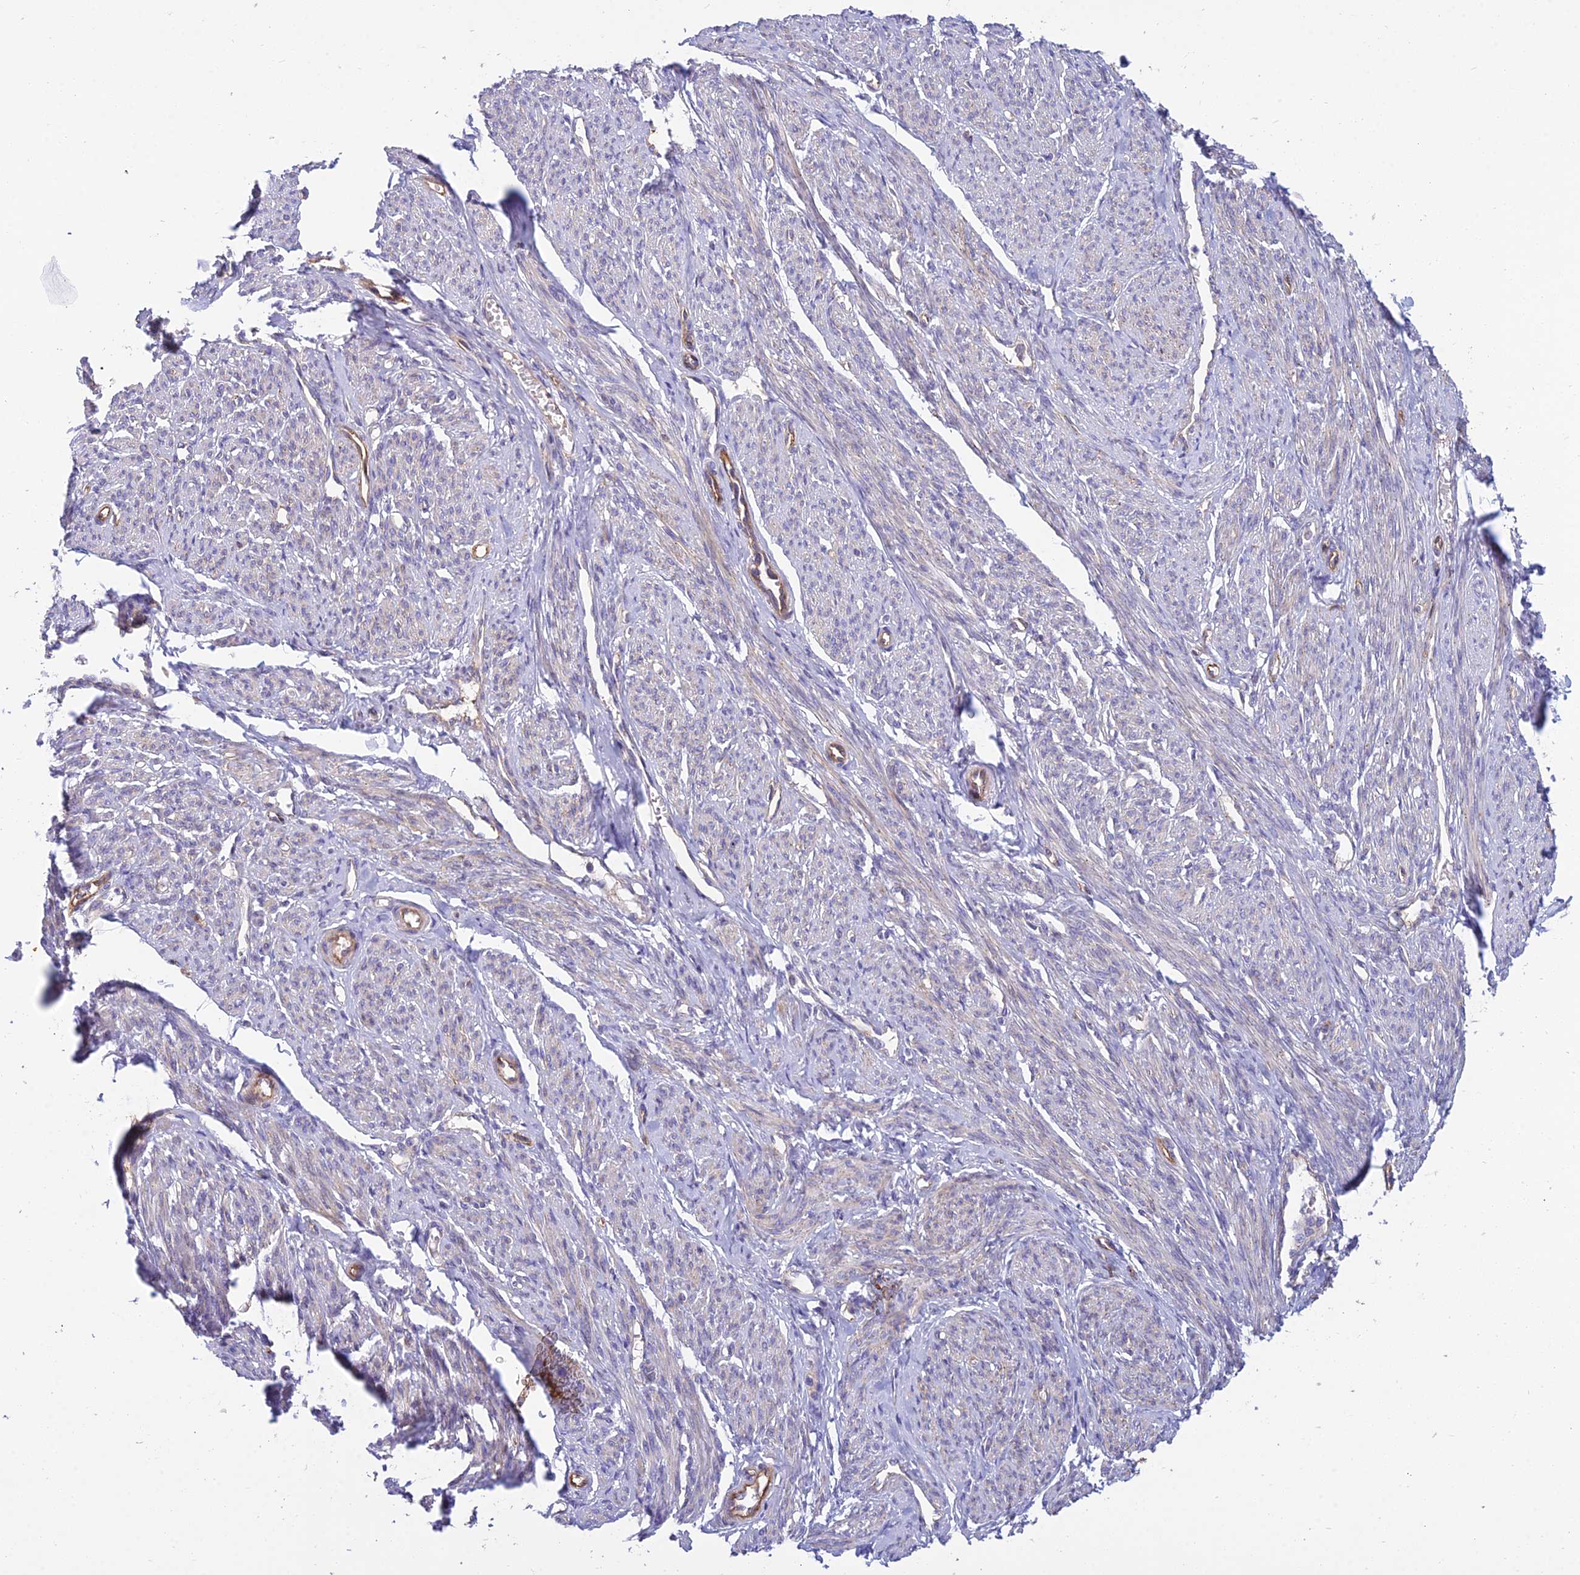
{"staining": {"intensity": "moderate", "quantity": "<25%", "location": "cytoplasmic/membranous"}, "tissue": "smooth muscle", "cell_type": "Smooth muscle cells", "image_type": "normal", "snomed": [{"axis": "morphology", "description": "Normal tissue, NOS"}, {"axis": "topography", "description": "Smooth muscle"}], "caption": "Protein staining reveals moderate cytoplasmic/membranous expression in approximately <25% of smooth muscle cells in unremarkable smooth muscle. The protein is stained brown, and the nuclei are stained in blue (DAB (3,3'-diaminobenzidine) IHC with brightfield microscopy, high magnification).", "gene": "DUS2", "patient": {"sex": "female", "age": 65}}